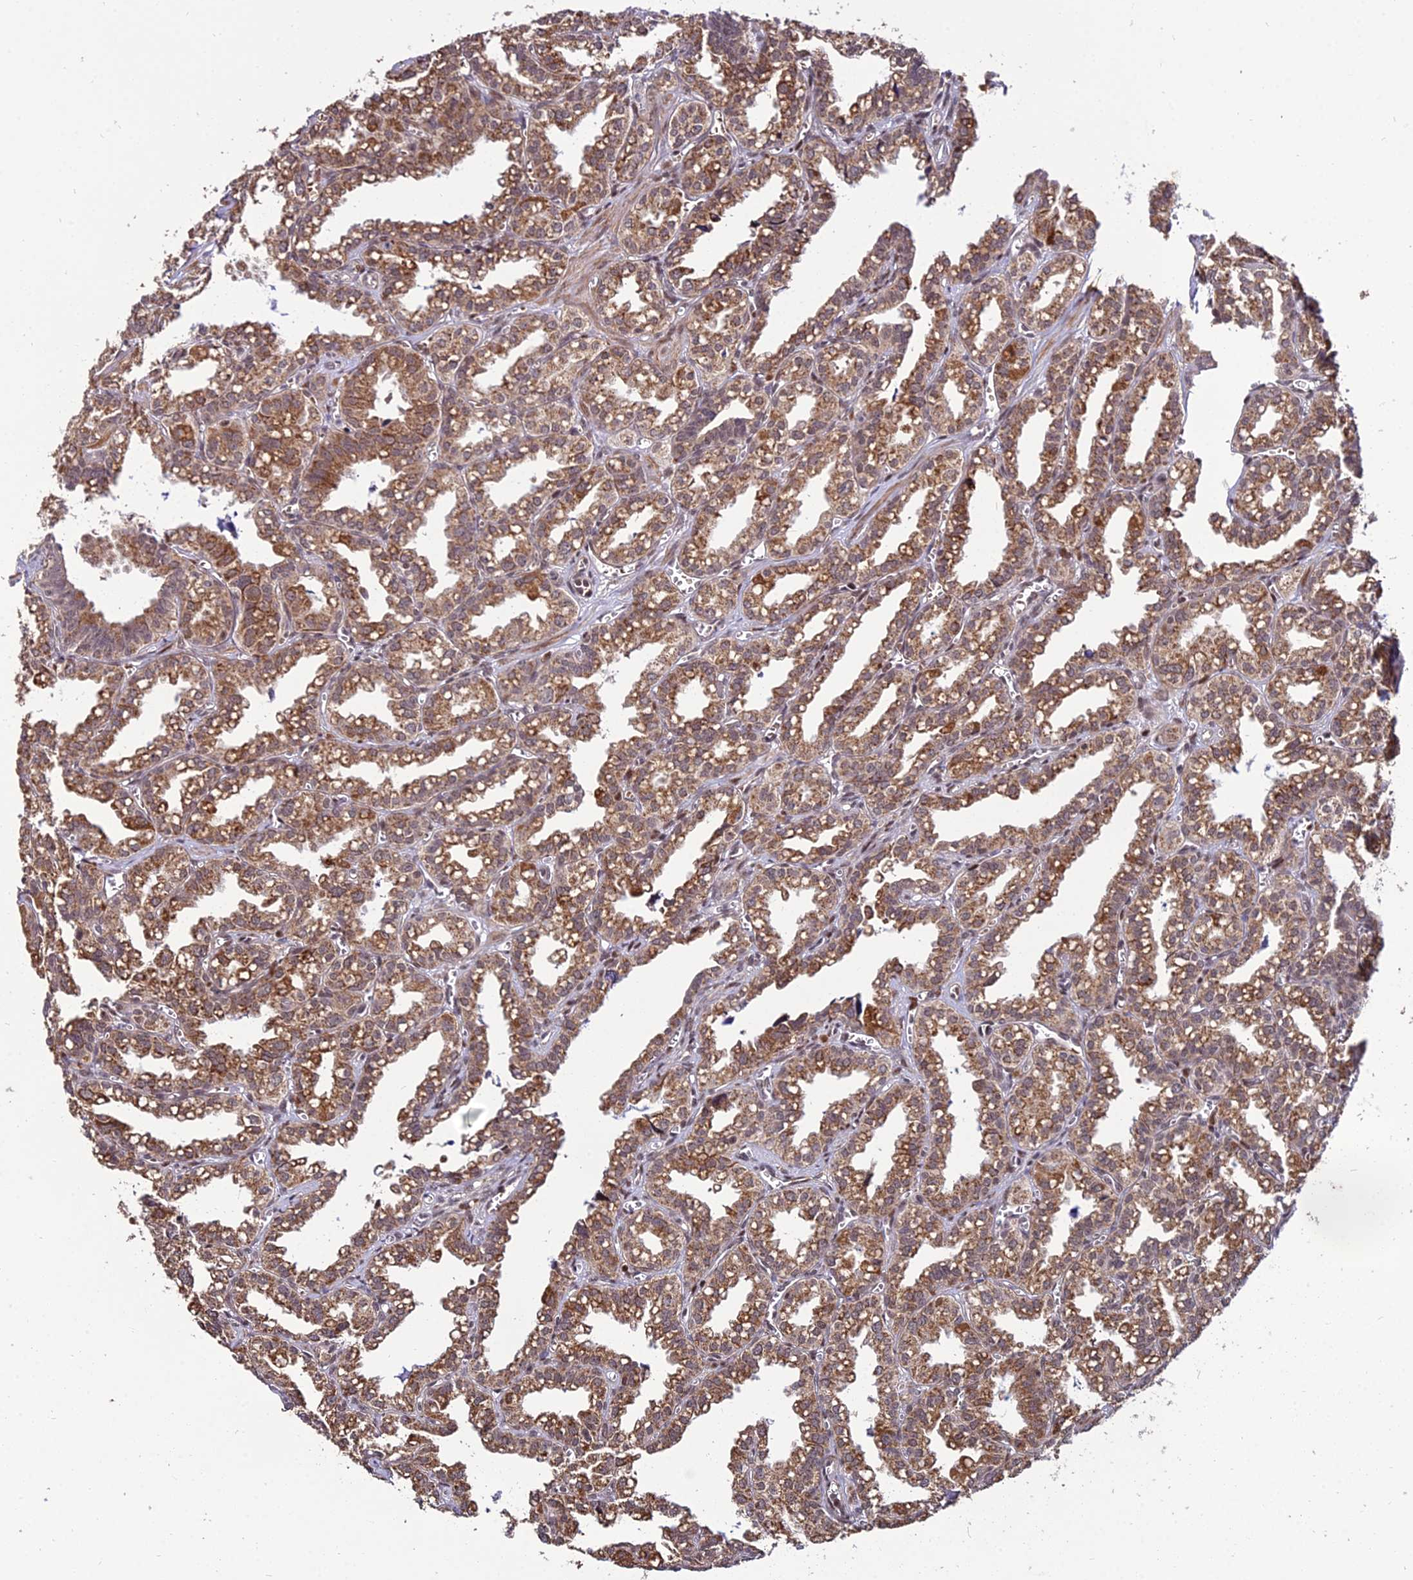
{"staining": {"intensity": "moderate", "quantity": ">75%", "location": "cytoplasmic/membranous,nuclear"}, "tissue": "seminal vesicle", "cell_type": "Glandular cells", "image_type": "normal", "snomed": [{"axis": "morphology", "description": "Normal tissue, NOS"}, {"axis": "topography", "description": "Prostate"}, {"axis": "topography", "description": "Seminal veicle"}], "caption": "This photomicrograph shows immunohistochemistry (IHC) staining of unremarkable human seminal vesicle, with medium moderate cytoplasmic/membranous,nuclear staining in about >75% of glandular cells.", "gene": "CIB3", "patient": {"sex": "male", "age": 51}}